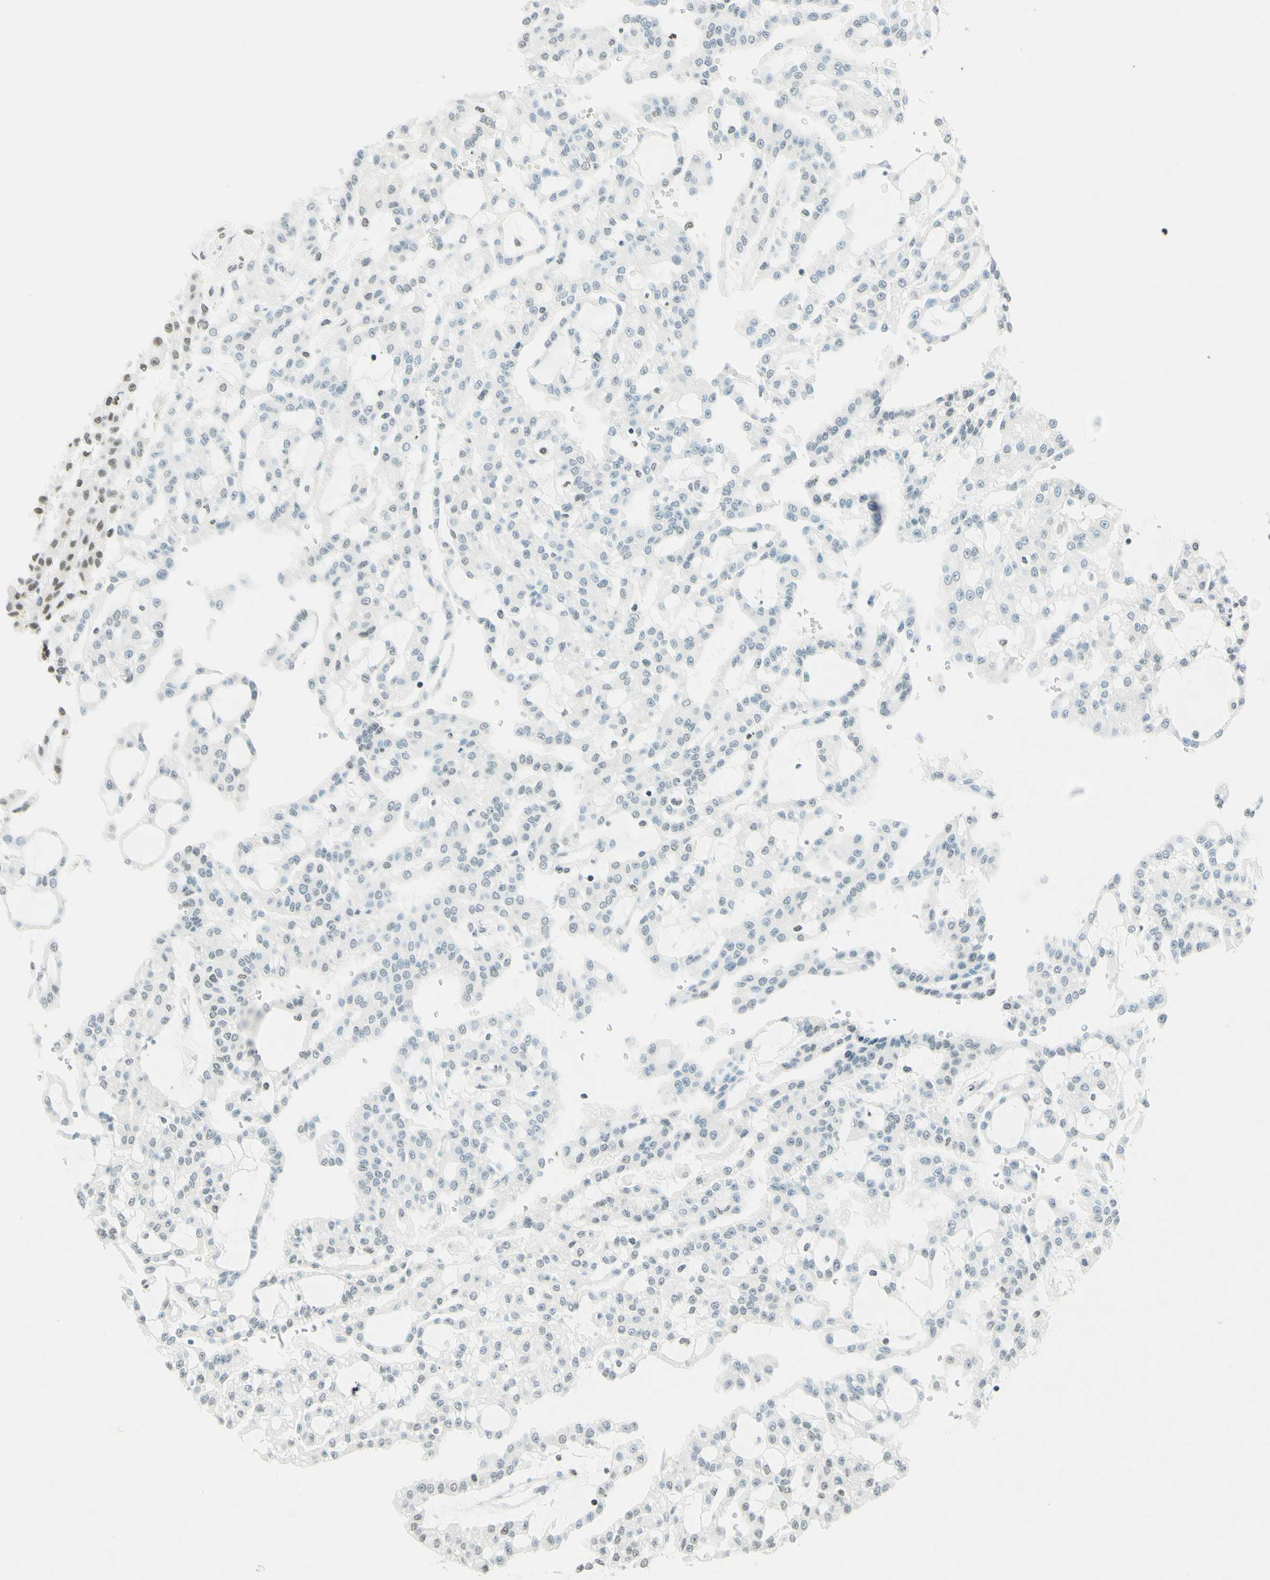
{"staining": {"intensity": "weak", "quantity": "<25%", "location": "nuclear"}, "tissue": "renal cancer", "cell_type": "Tumor cells", "image_type": "cancer", "snomed": [{"axis": "morphology", "description": "Adenocarcinoma, NOS"}, {"axis": "topography", "description": "Kidney"}], "caption": "Micrograph shows no significant protein expression in tumor cells of renal cancer.", "gene": "MSH2", "patient": {"sex": "male", "age": 63}}